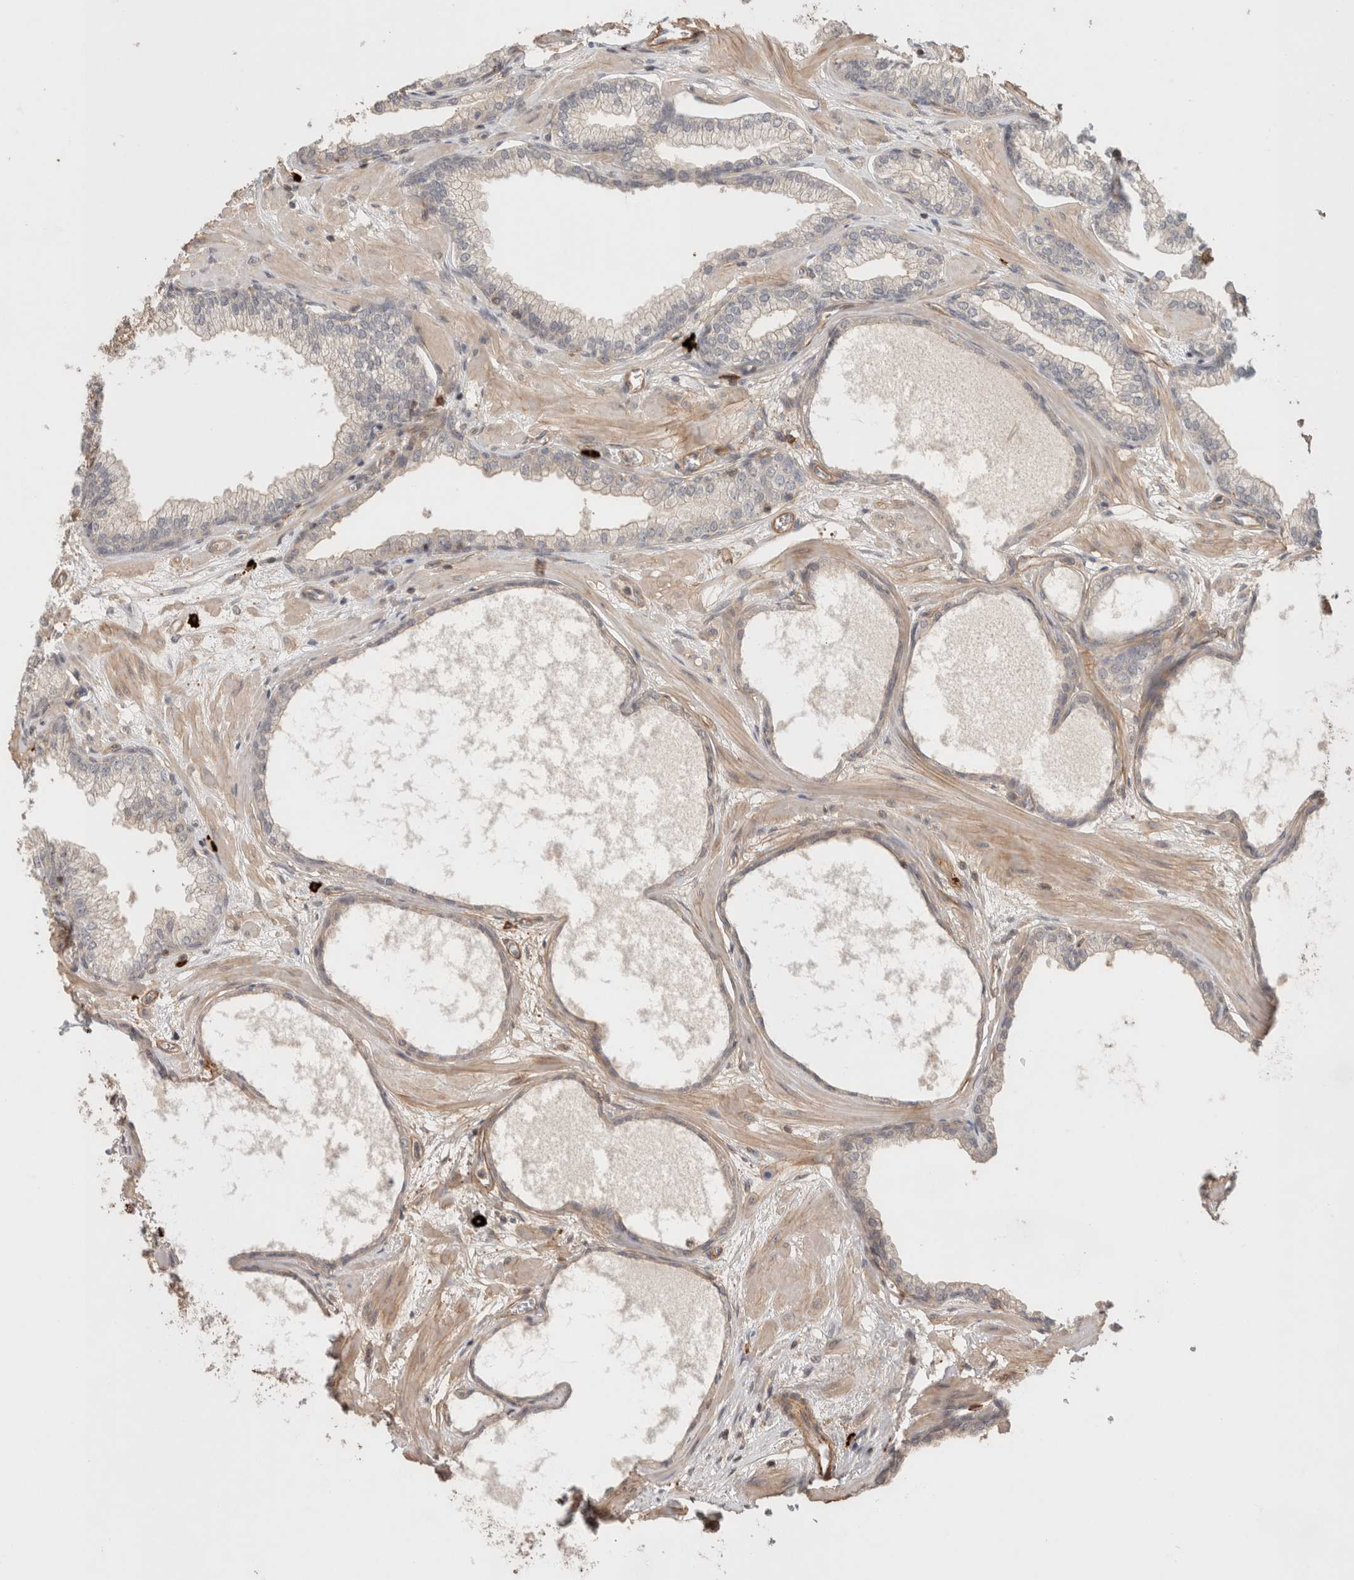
{"staining": {"intensity": "weak", "quantity": "<25%", "location": "cytoplasmic/membranous"}, "tissue": "prostate", "cell_type": "Glandular cells", "image_type": "normal", "snomed": [{"axis": "morphology", "description": "Normal tissue, NOS"}, {"axis": "morphology", "description": "Urothelial carcinoma, Low grade"}, {"axis": "topography", "description": "Urinary bladder"}, {"axis": "topography", "description": "Prostate"}], "caption": "Immunohistochemical staining of benign prostate shows no significant positivity in glandular cells.", "gene": "HSPG2", "patient": {"sex": "male", "age": 60}}